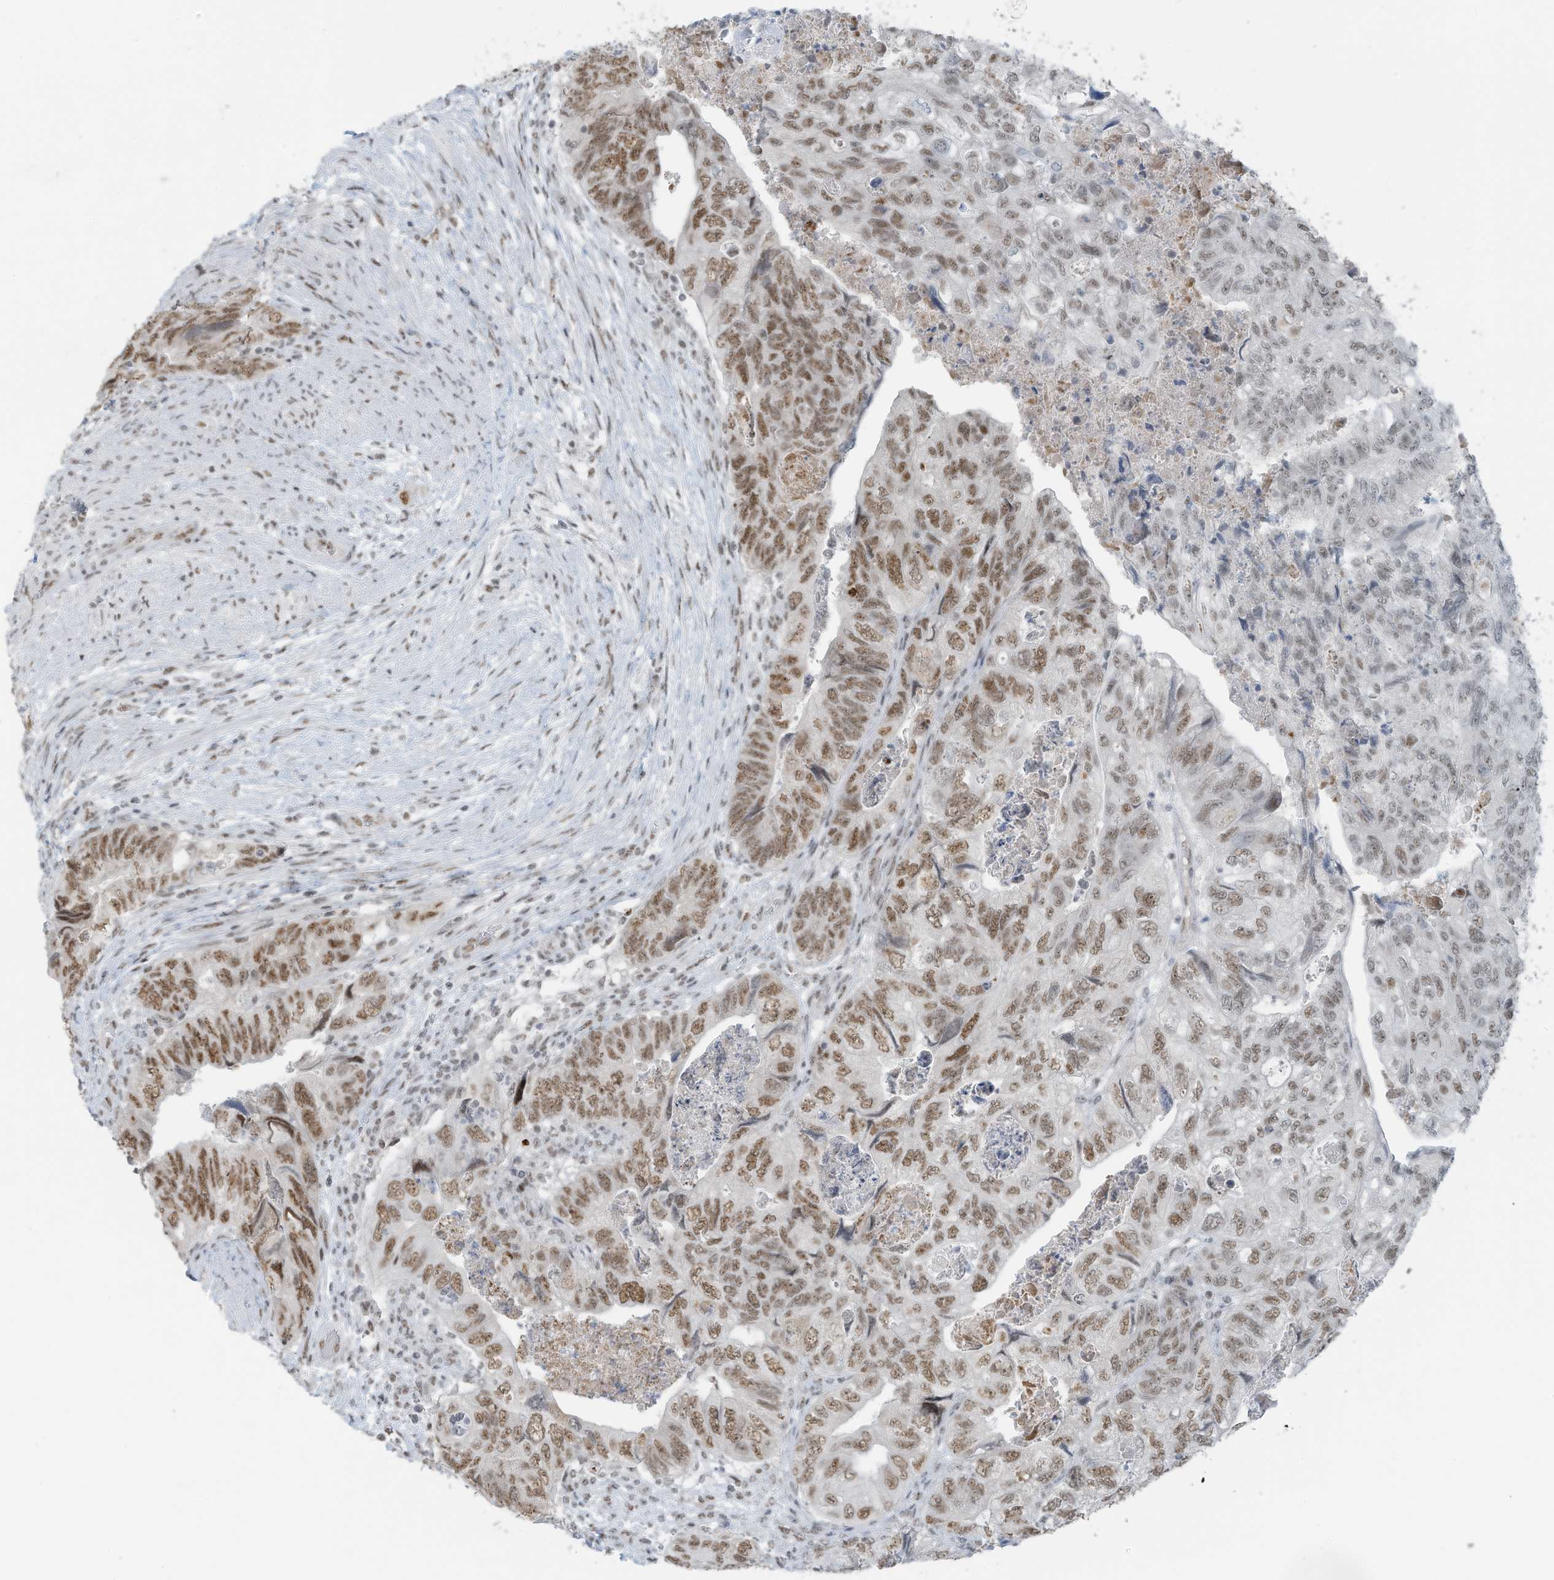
{"staining": {"intensity": "moderate", "quantity": ">75%", "location": "nuclear"}, "tissue": "colorectal cancer", "cell_type": "Tumor cells", "image_type": "cancer", "snomed": [{"axis": "morphology", "description": "Adenocarcinoma, NOS"}, {"axis": "topography", "description": "Rectum"}], "caption": "This is a photomicrograph of immunohistochemistry (IHC) staining of colorectal adenocarcinoma, which shows moderate staining in the nuclear of tumor cells.", "gene": "WRNIP1", "patient": {"sex": "male", "age": 63}}